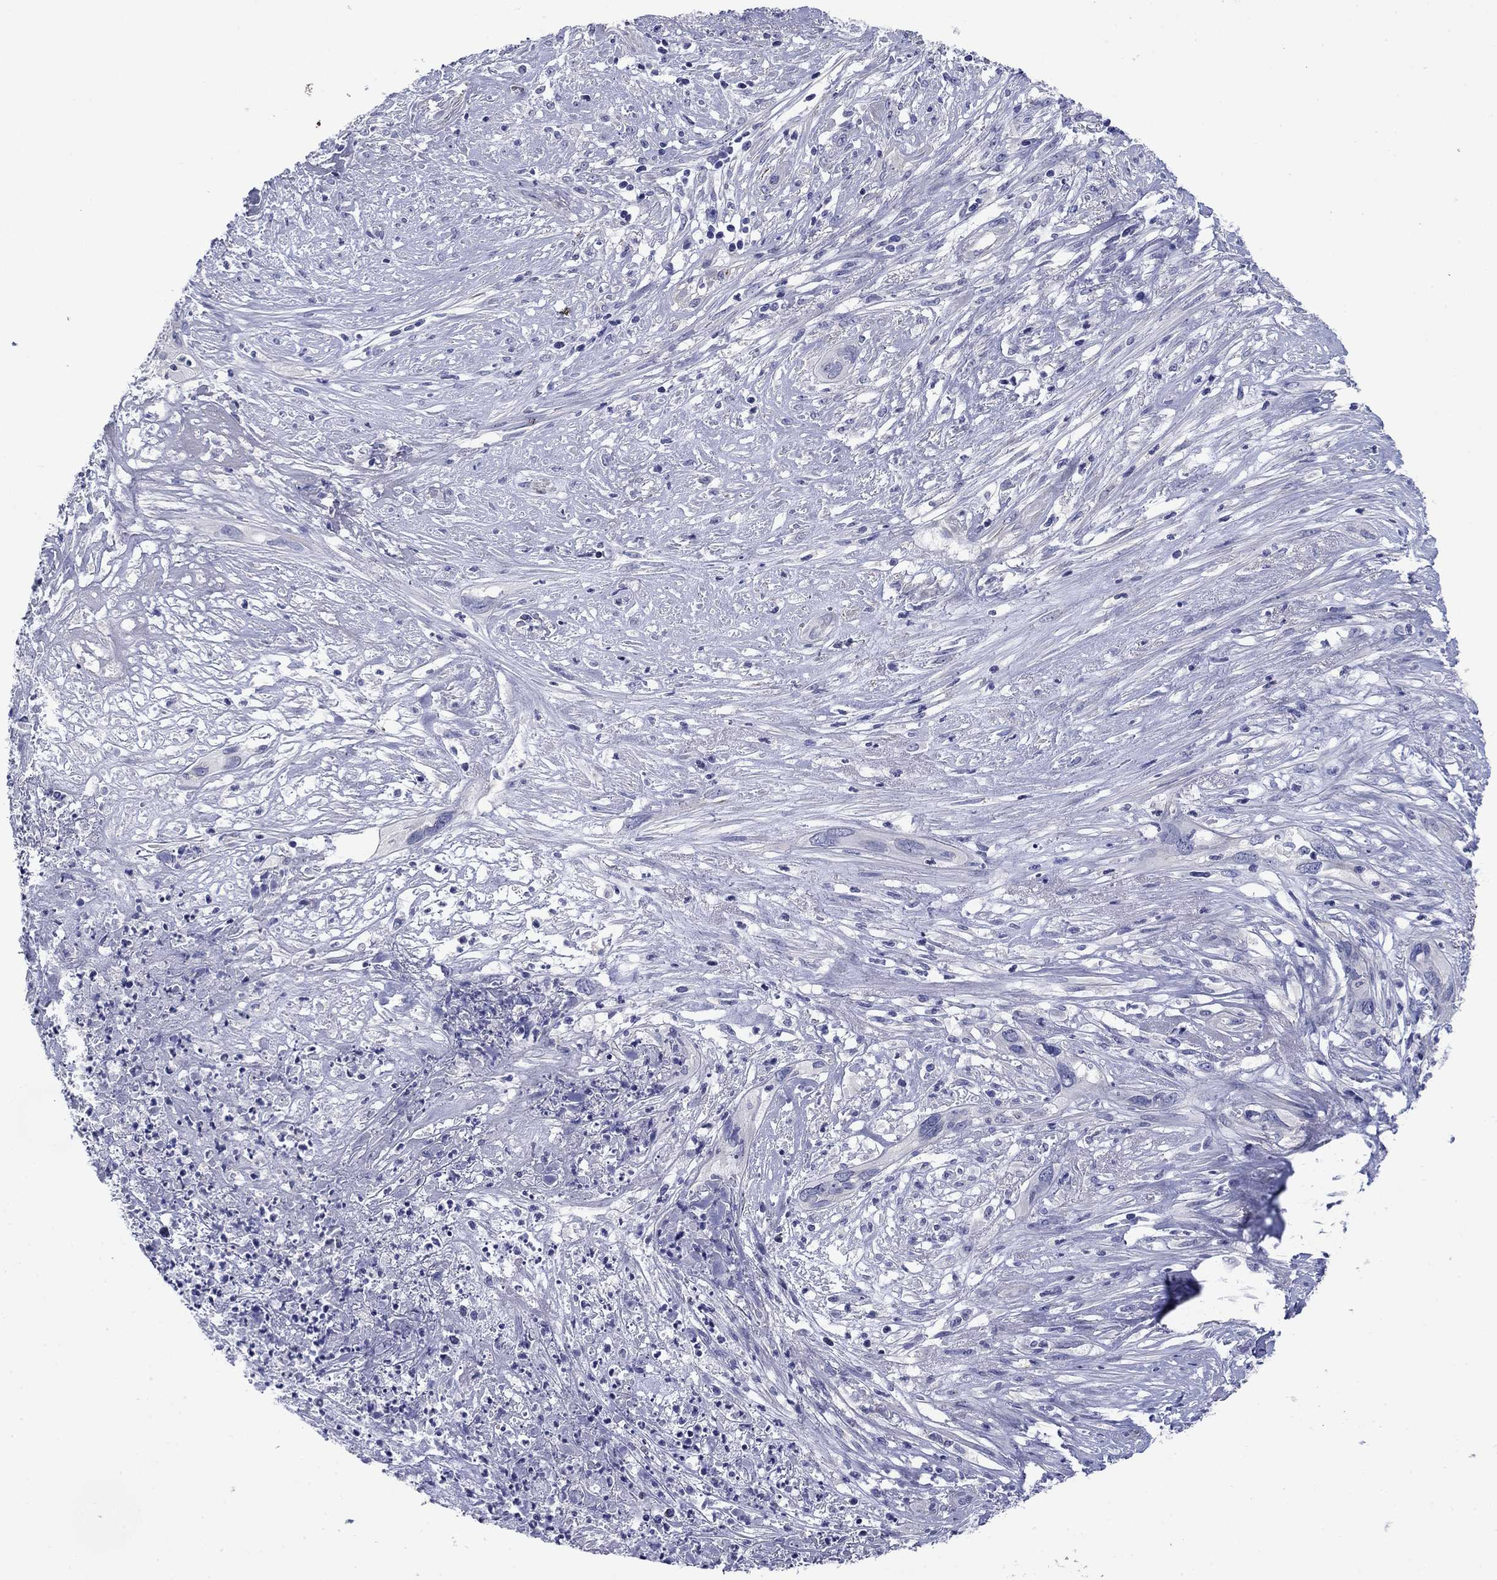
{"staining": {"intensity": "negative", "quantity": "none", "location": "none"}, "tissue": "cervical cancer", "cell_type": "Tumor cells", "image_type": "cancer", "snomed": [{"axis": "morphology", "description": "Squamous cell carcinoma, NOS"}, {"axis": "topography", "description": "Cervix"}], "caption": "The immunohistochemistry histopathology image has no significant expression in tumor cells of squamous cell carcinoma (cervical) tissue.", "gene": "PRKCG", "patient": {"sex": "female", "age": 57}}